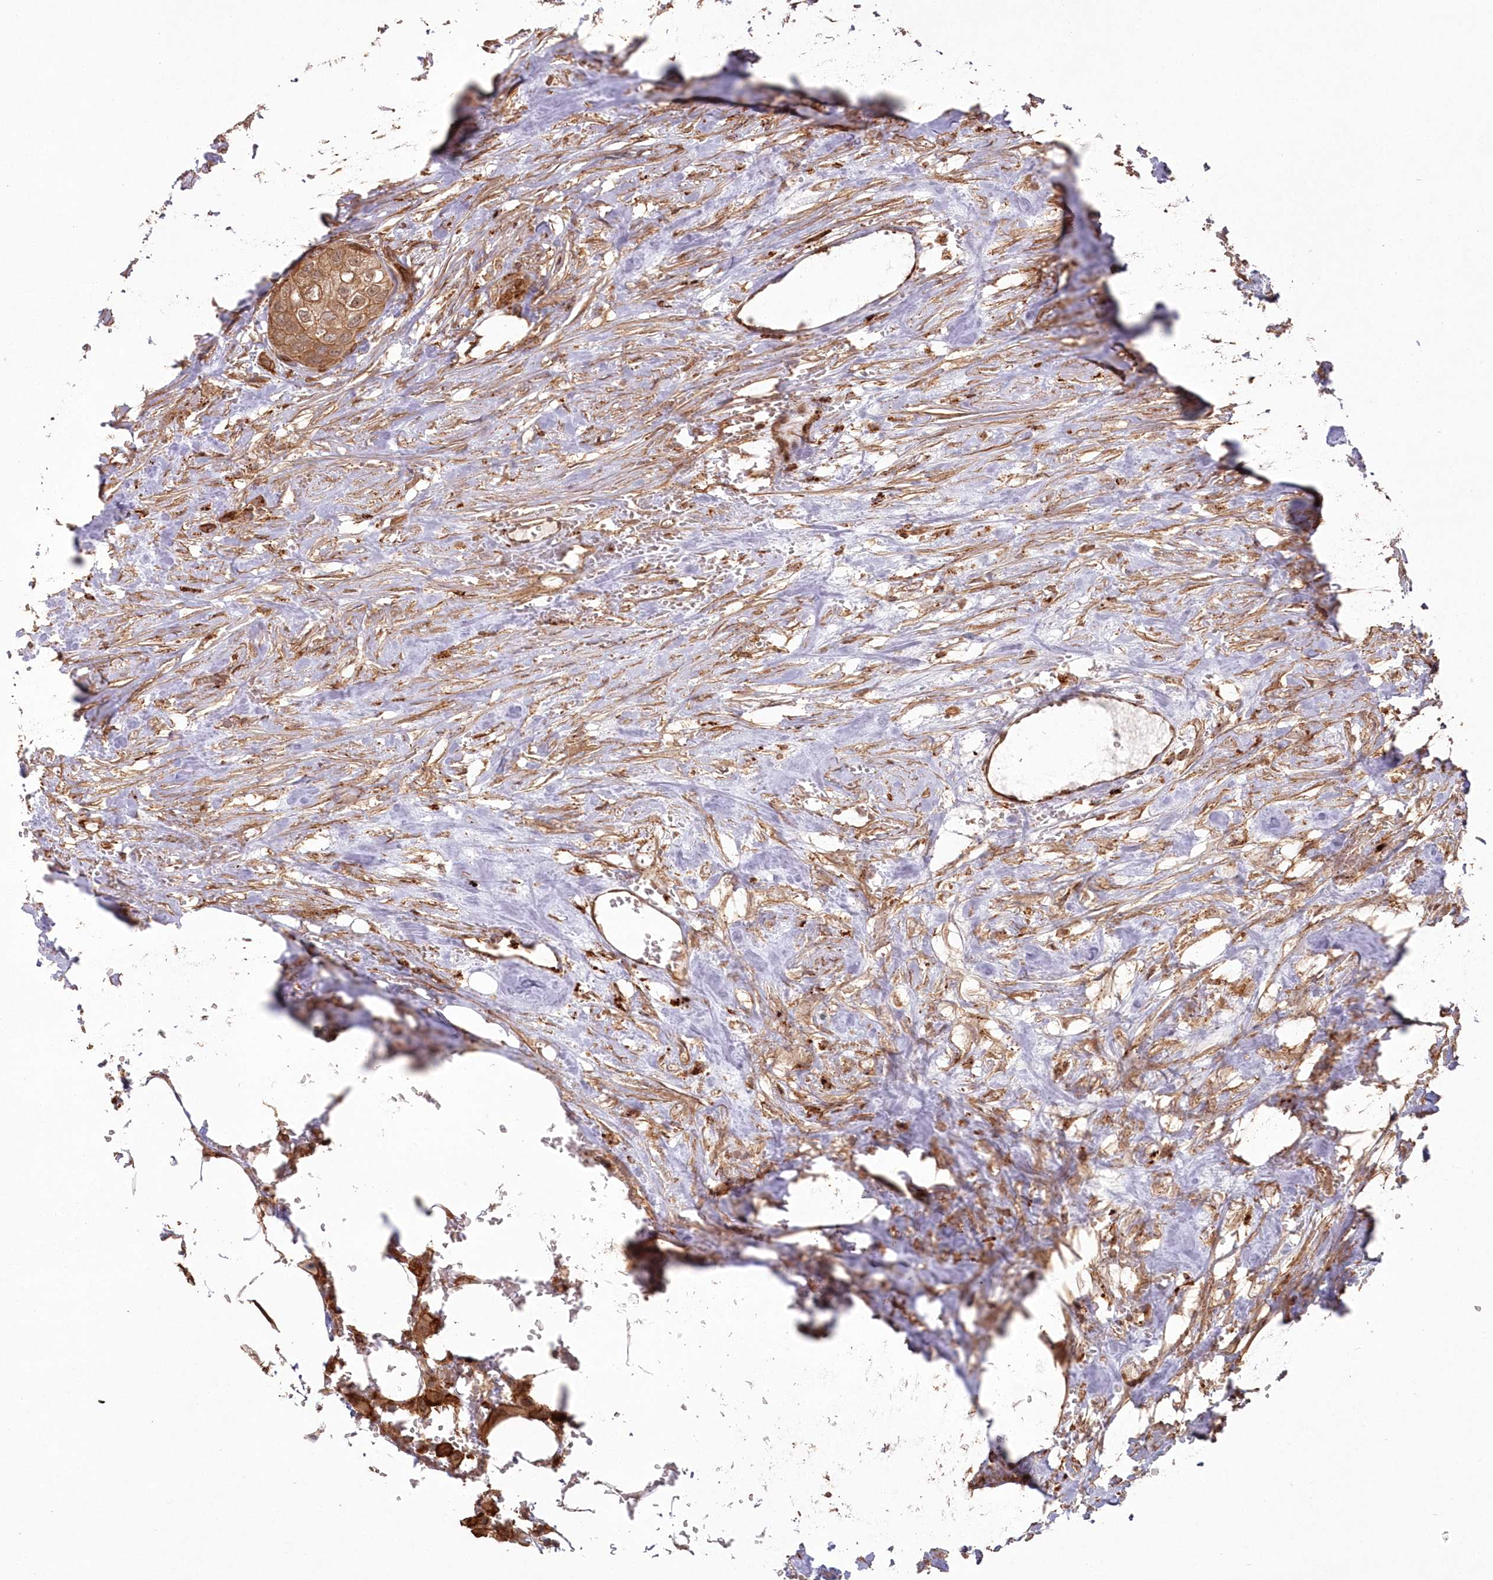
{"staining": {"intensity": "moderate", "quantity": ">75%", "location": "cytoplasmic/membranous"}, "tissue": "urothelial cancer", "cell_type": "Tumor cells", "image_type": "cancer", "snomed": [{"axis": "morphology", "description": "Urothelial carcinoma, High grade"}, {"axis": "topography", "description": "Urinary bladder"}], "caption": "Tumor cells demonstrate moderate cytoplasmic/membranous staining in approximately >75% of cells in high-grade urothelial carcinoma. The protein of interest is shown in brown color, while the nuclei are stained blue.", "gene": "RGCC", "patient": {"sex": "male", "age": 64}}